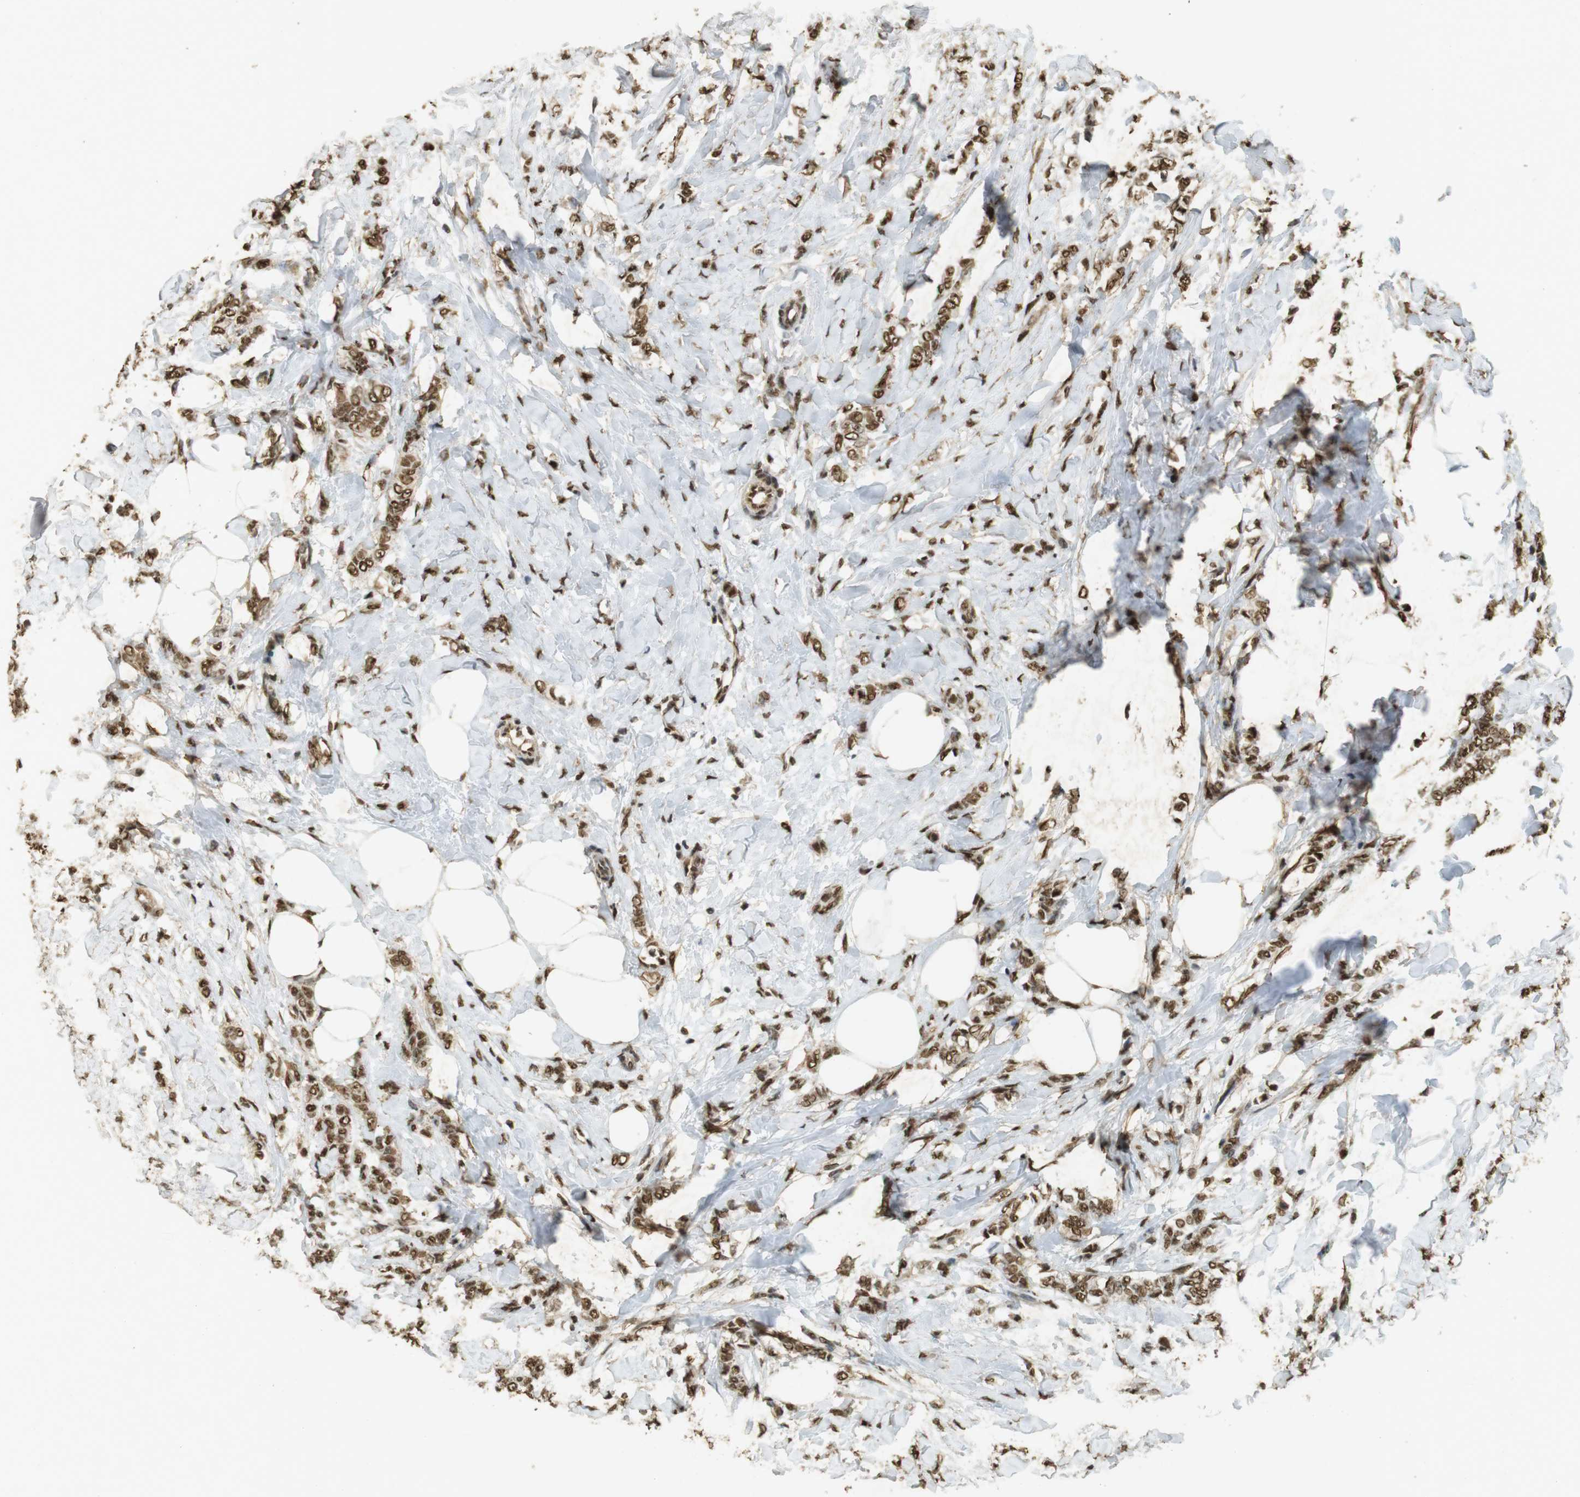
{"staining": {"intensity": "strong", "quantity": ">75%", "location": "nuclear"}, "tissue": "breast cancer", "cell_type": "Tumor cells", "image_type": "cancer", "snomed": [{"axis": "morphology", "description": "Lobular carcinoma, in situ"}, {"axis": "morphology", "description": "Lobular carcinoma"}, {"axis": "topography", "description": "Breast"}], "caption": "This is a histology image of immunohistochemistry staining of breast cancer, which shows strong expression in the nuclear of tumor cells.", "gene": "GATA4", "patient": {"sex": "female", "age": 41}}